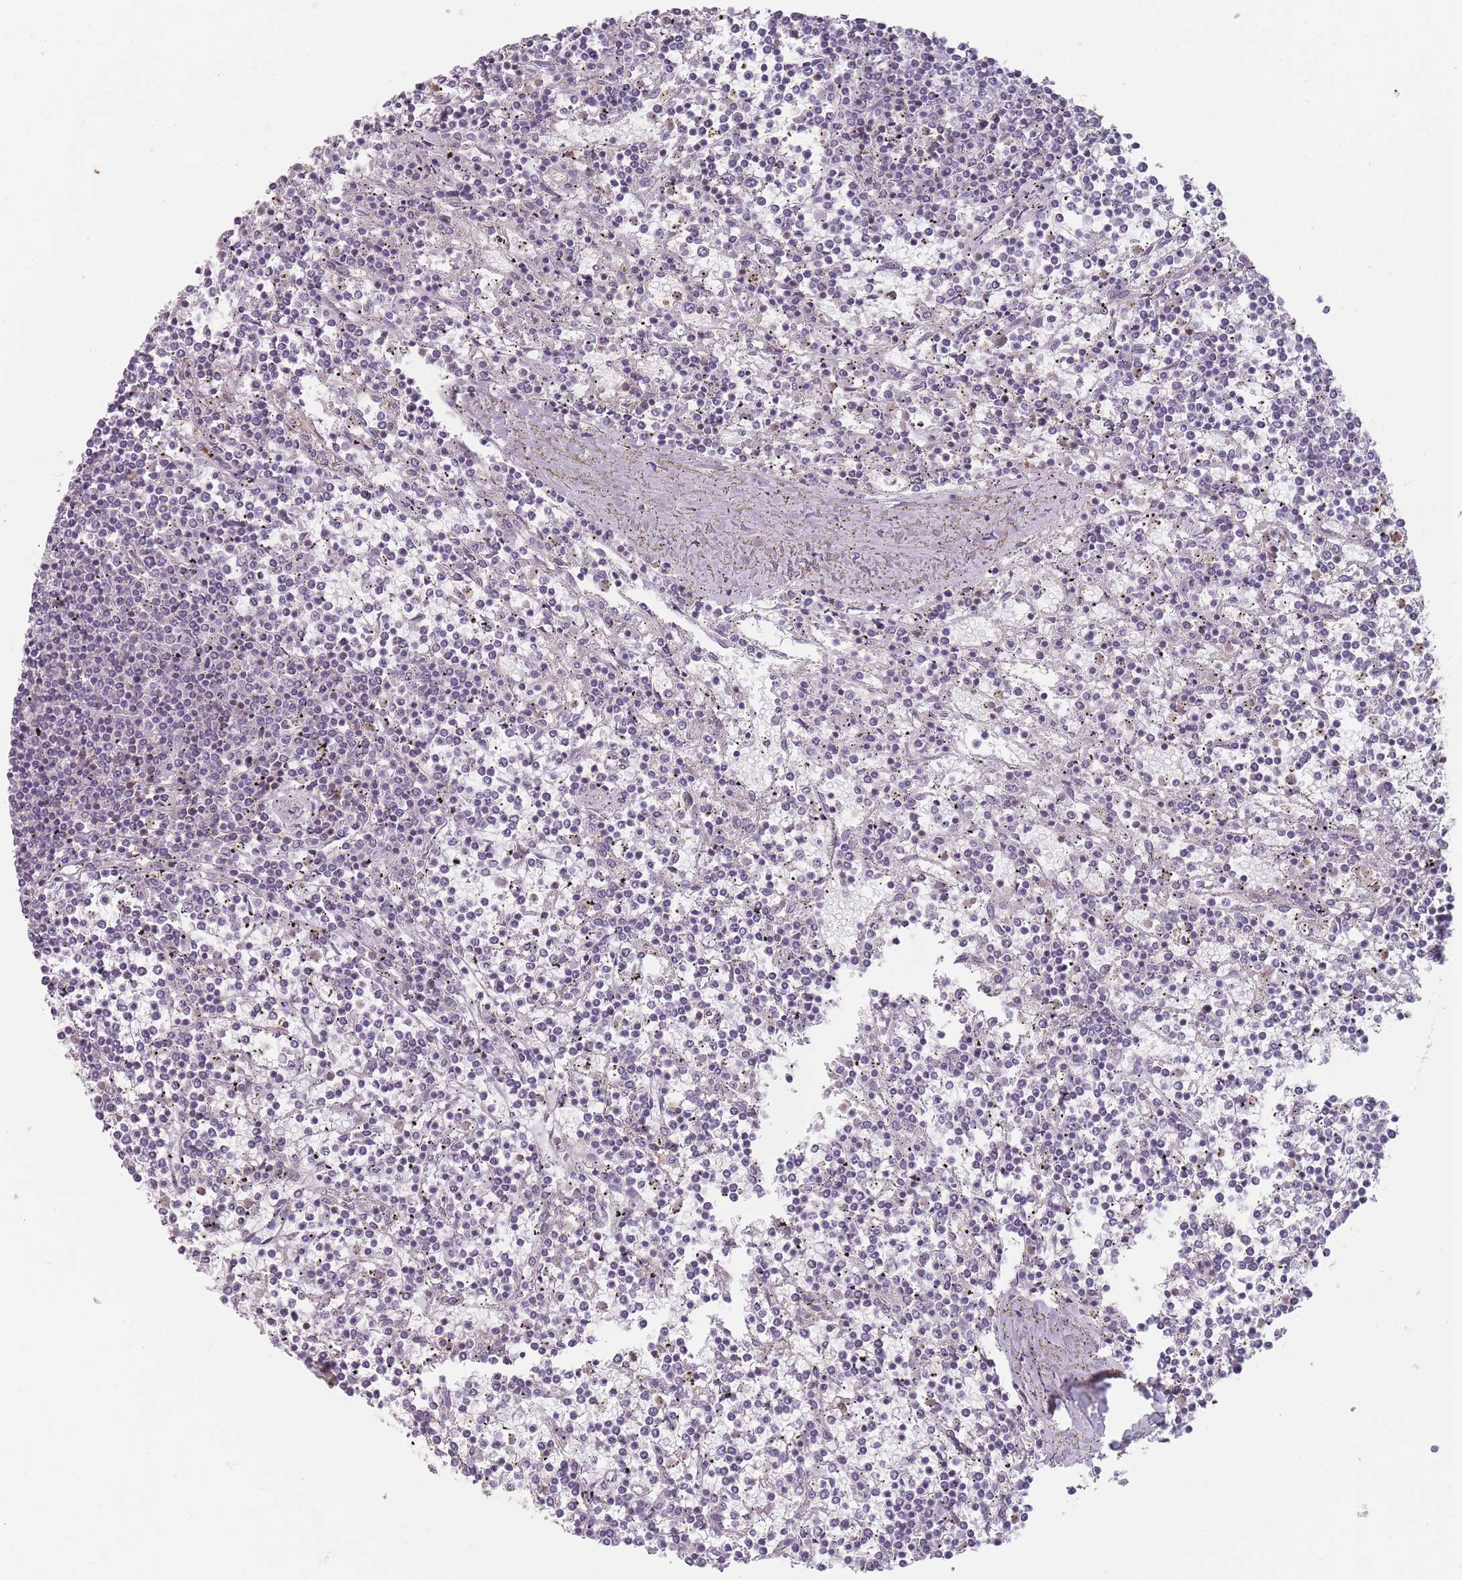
{"staining": {"intensity": "negative", "quantity": "none", "location": "none"}, "tissue": "lymphoma", "cell_type": "Tumor cells", "image_type": "cancer", "snomed": [{"axis": "morphology", "description": "Malignant lymphoma, non-Hodgkin's type, Low grade"}, {"axis": "topography", "description": "Spleen"}], "caption": "DAB (3,3'-diaminobenzidine) immunohistochemical staining of malignant lymphoma, non-Hodgkin's type (low-grade) displays no significant expression in tumor cells. The staining was performed using DAB (3,3'-diaminobenzidine) to visualize the protein expression in brown, while the nuclei were stained in blue with hematoxylin (Magnification: 20x).", "gene": "HSBP1L1", "patient": {"sex": "female", "age": 19}}